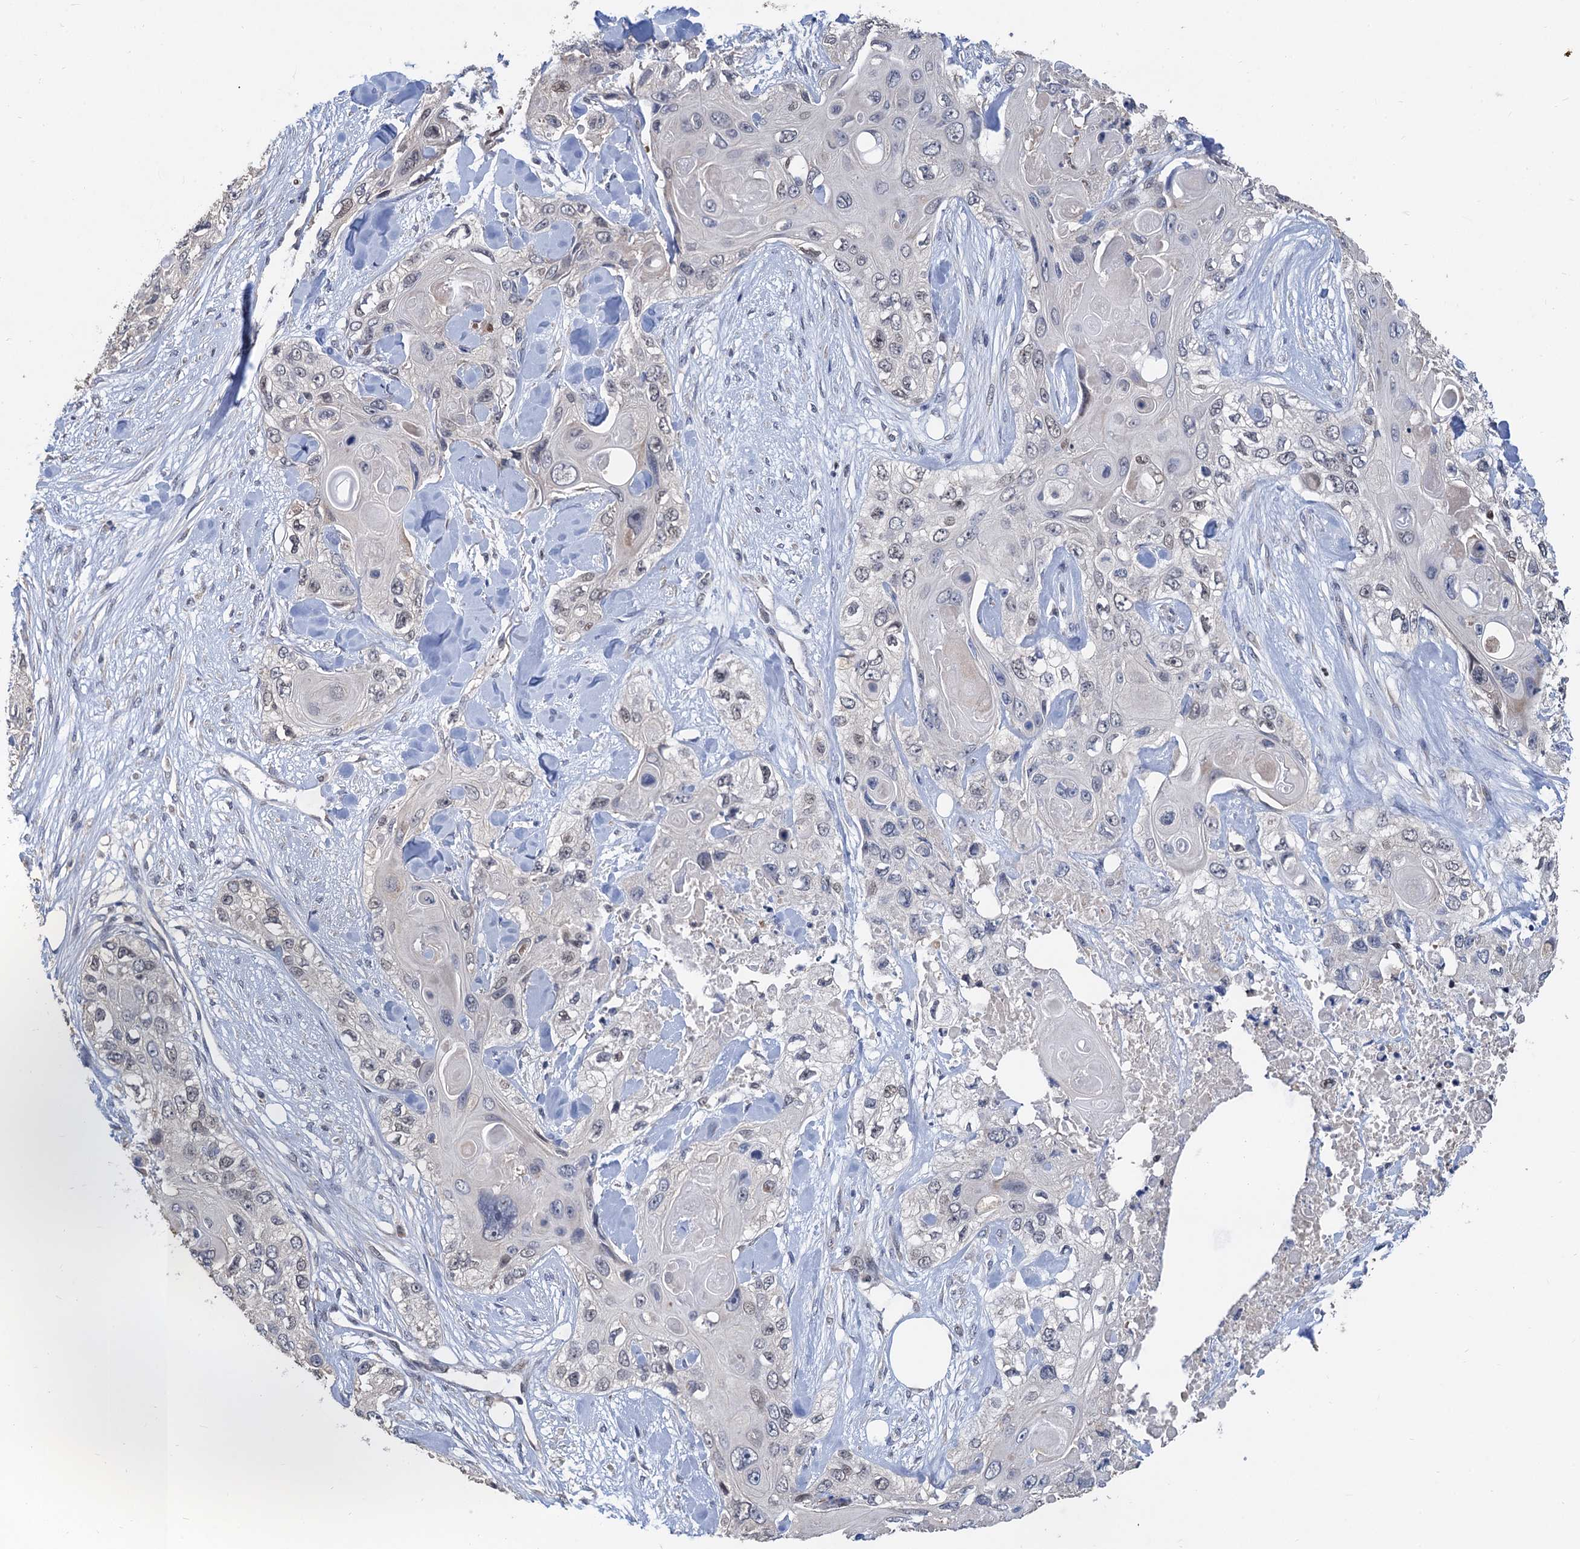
{"staining": {"intensity": "weak", "quantity": "<25%", "location": "nuclear"}, "tissue": "skin cancer", "cell_type": "Tumor cells", "image_type": "cancer", "snomed": [{"axis": "morphology", "description": "Normal tissue, NOS"}, {"axis": "morphology", "description": "Squamous cell carcinoma, NOS"}, {"axis": "topography", "description": "Skin"}], "caption": "The image demonstrates no staining of tumor cells in squamous cell carcinoma (skin).", "gene": "TSEN34", "patient": {"sex": "male", "age": 72}}